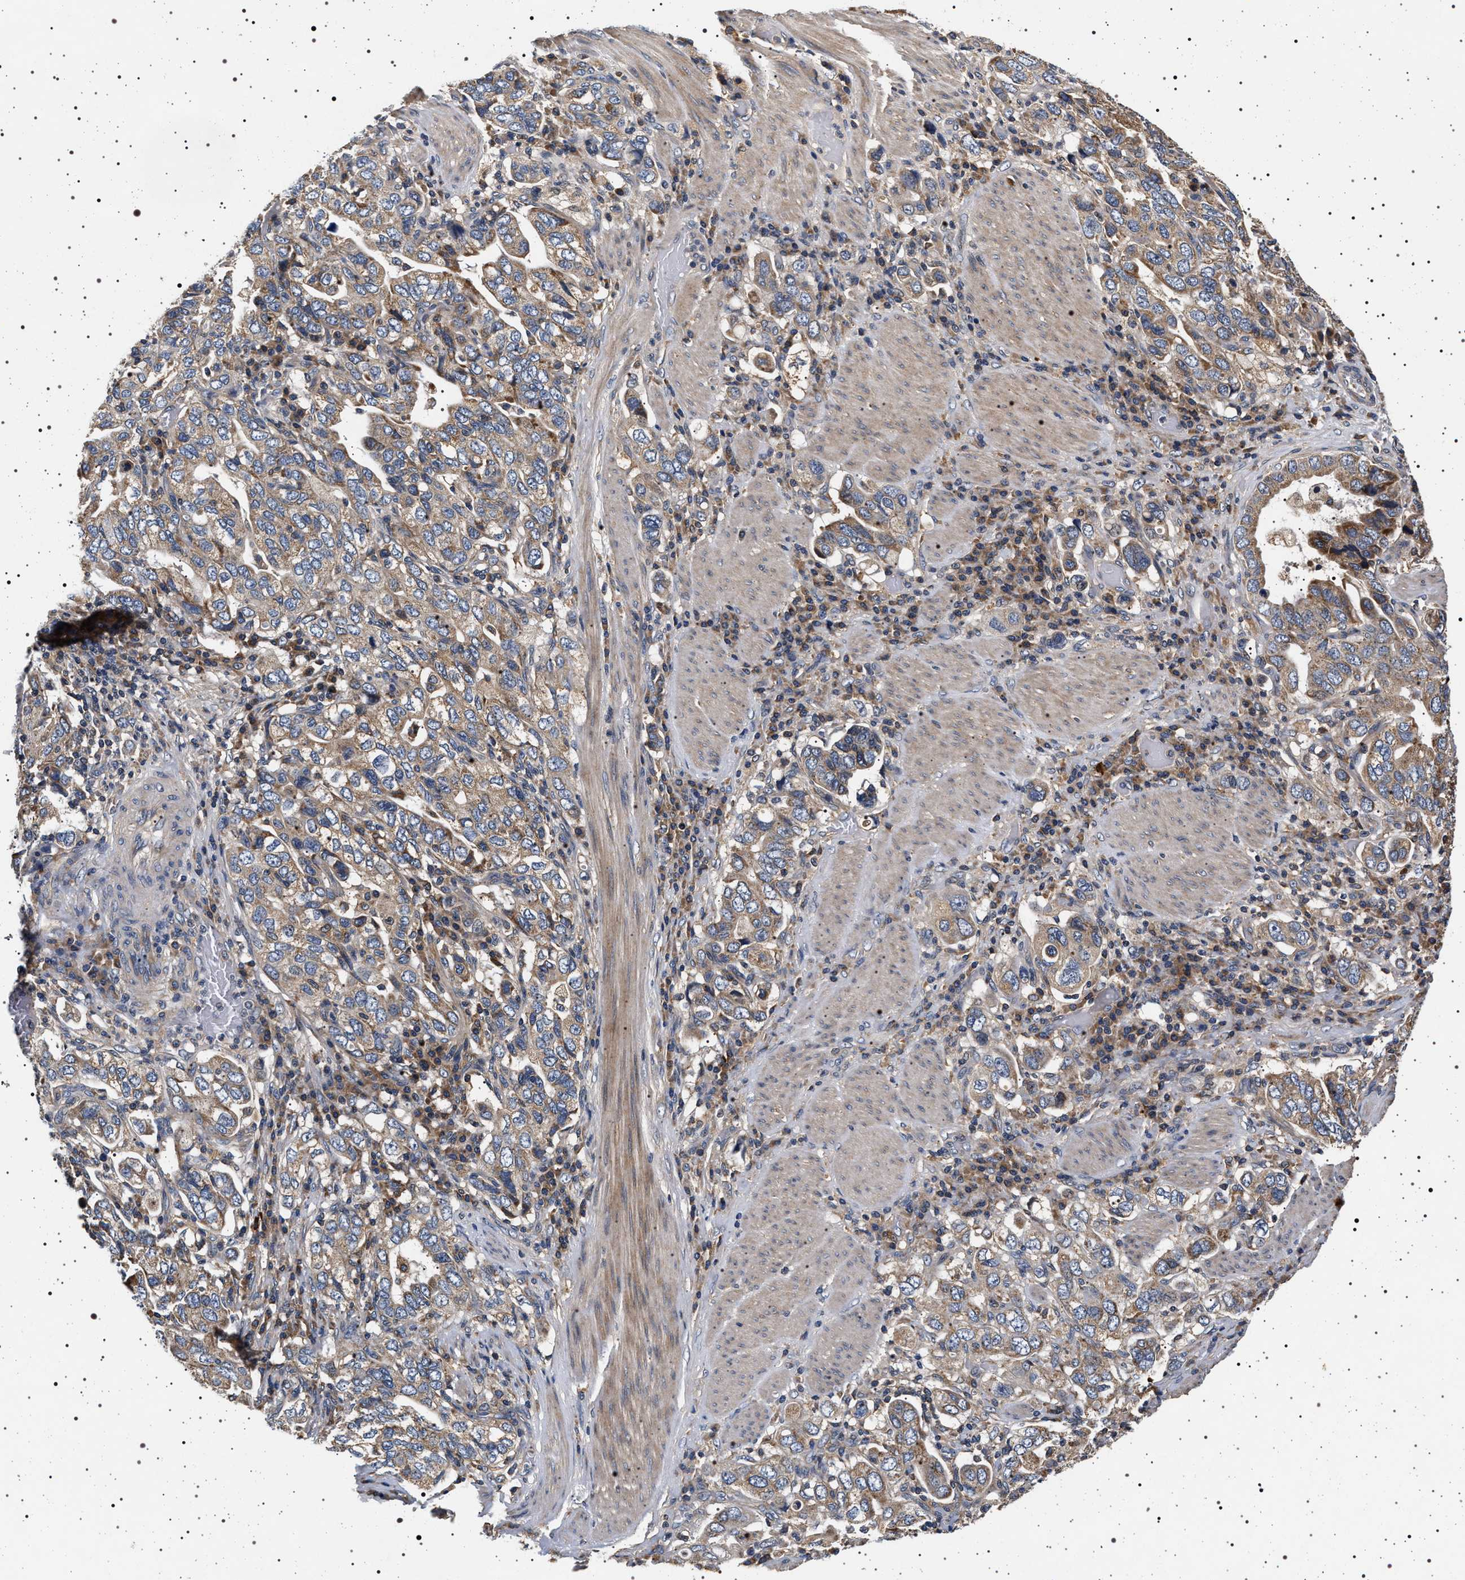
{"staining": {"intensity": "weak", "quantity": "25%-75%", "location": "cytoplasmic/membranous"}, "tissue": "stomach cancer", "cell_type": "Tumor cells", "image_type": "cancer", "snomed": [{"axis": "morphology", "description": "Adenocarcinoma, NOS"}, {"axis": "topography", "description": "Stomach, upper"}], "caption": "The histopathology image displays staining of stomach cancer, revealing weak cytoplasmic/membranous protein expression (brown color) within tumor cells.", "gene": "DCBLD2", "patient": {"sex": "male", "age": 62}}